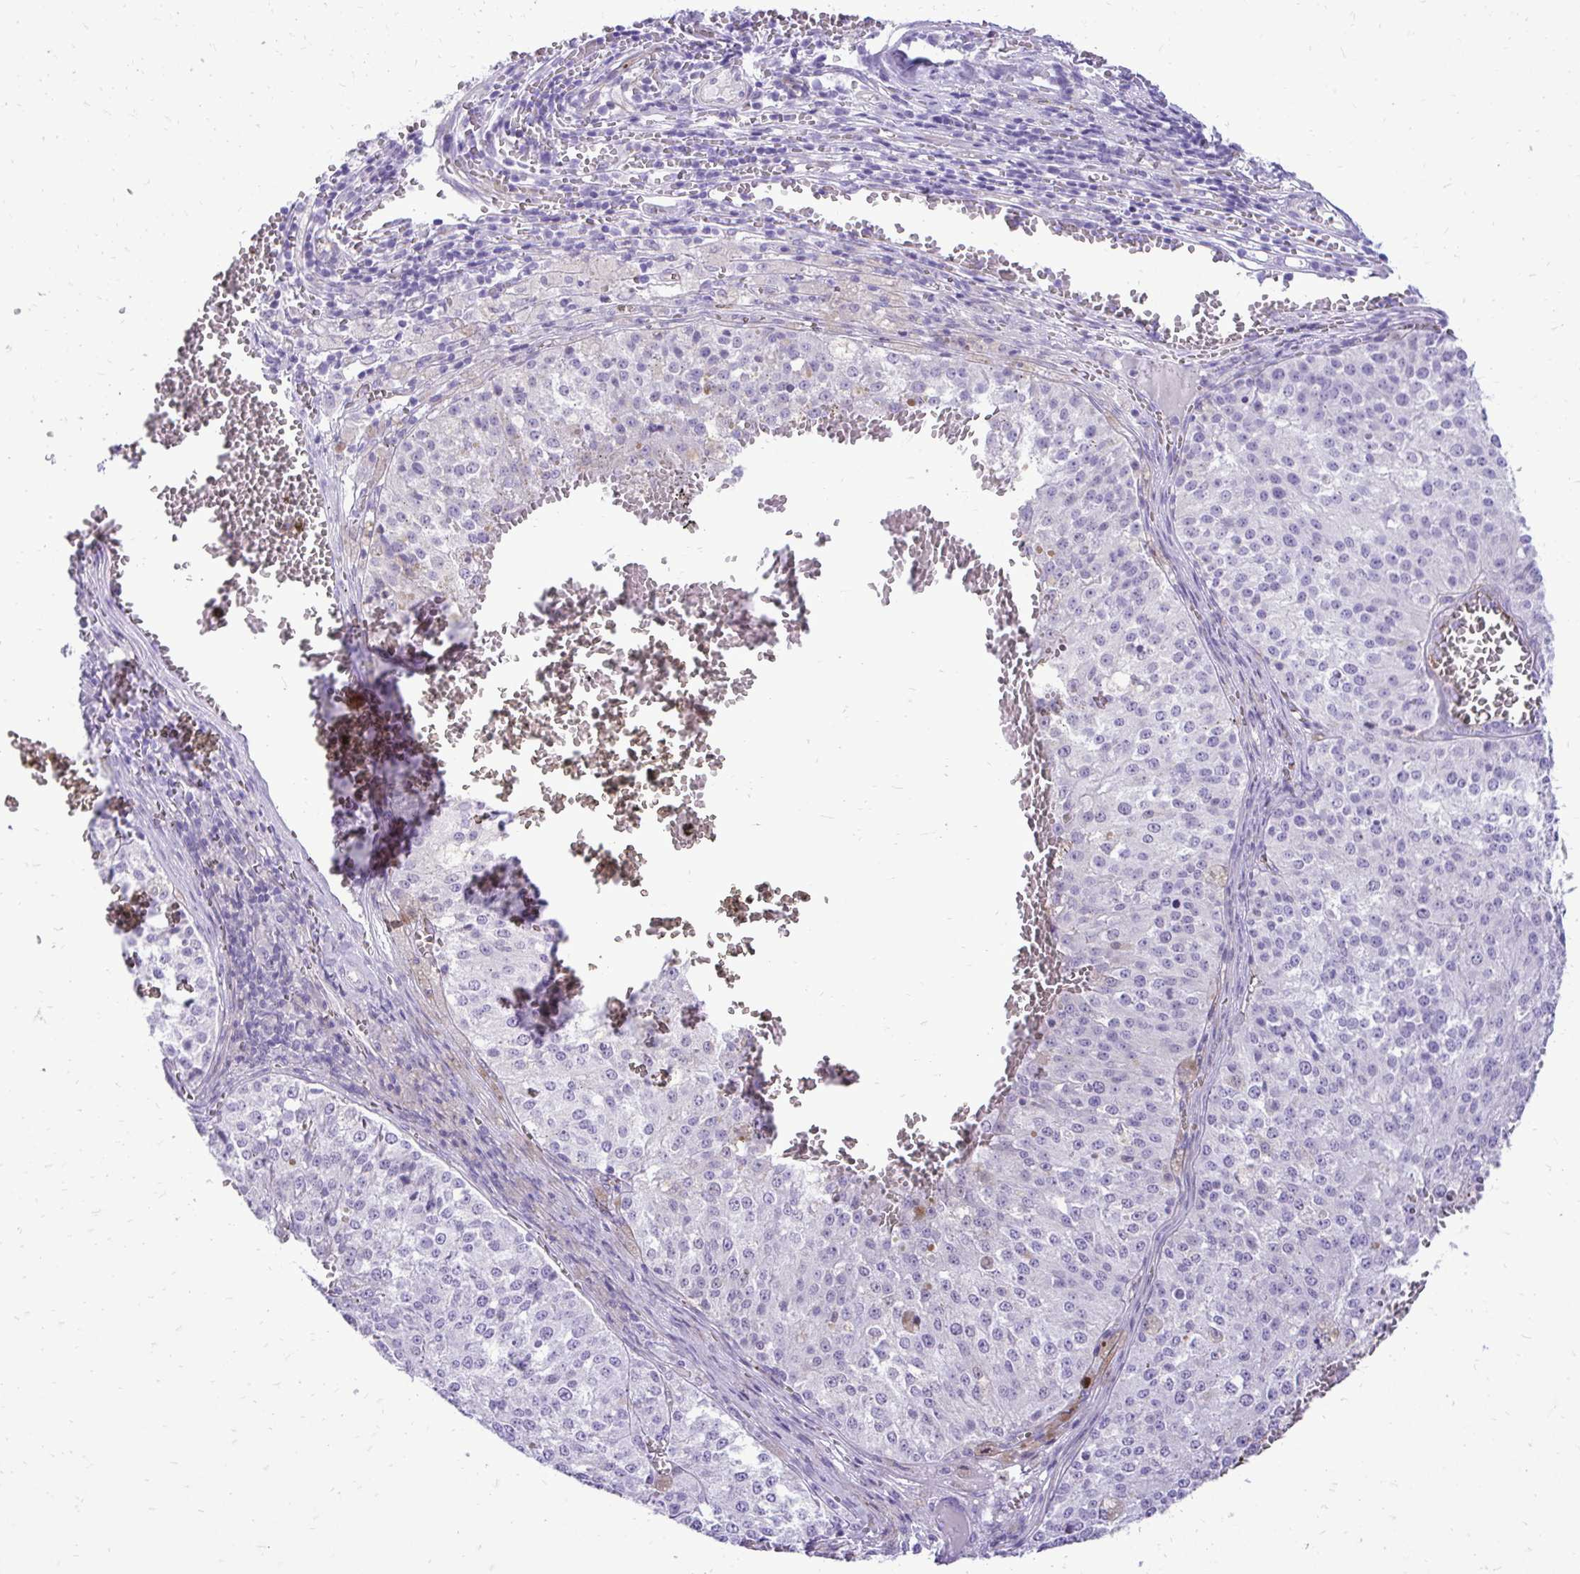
{"staining": {"intensity": "negative", "quantity": "none", "location": "none"}, "tissue": "melanoma", "cell_type": "Tumor cells", "image_type": "cancer", "snomed": [{"axis": "morphology", "description": "Malignant melanoma, Metastatic site"}, {"axis": "topography", "description": "Lymph node"}], "caption": "Image shows no significant protein positivity in tumor cells of malignant melanoma (metastatic site).", "gene": "PELI3", "patient": {"sex": "female", "age": 64}}